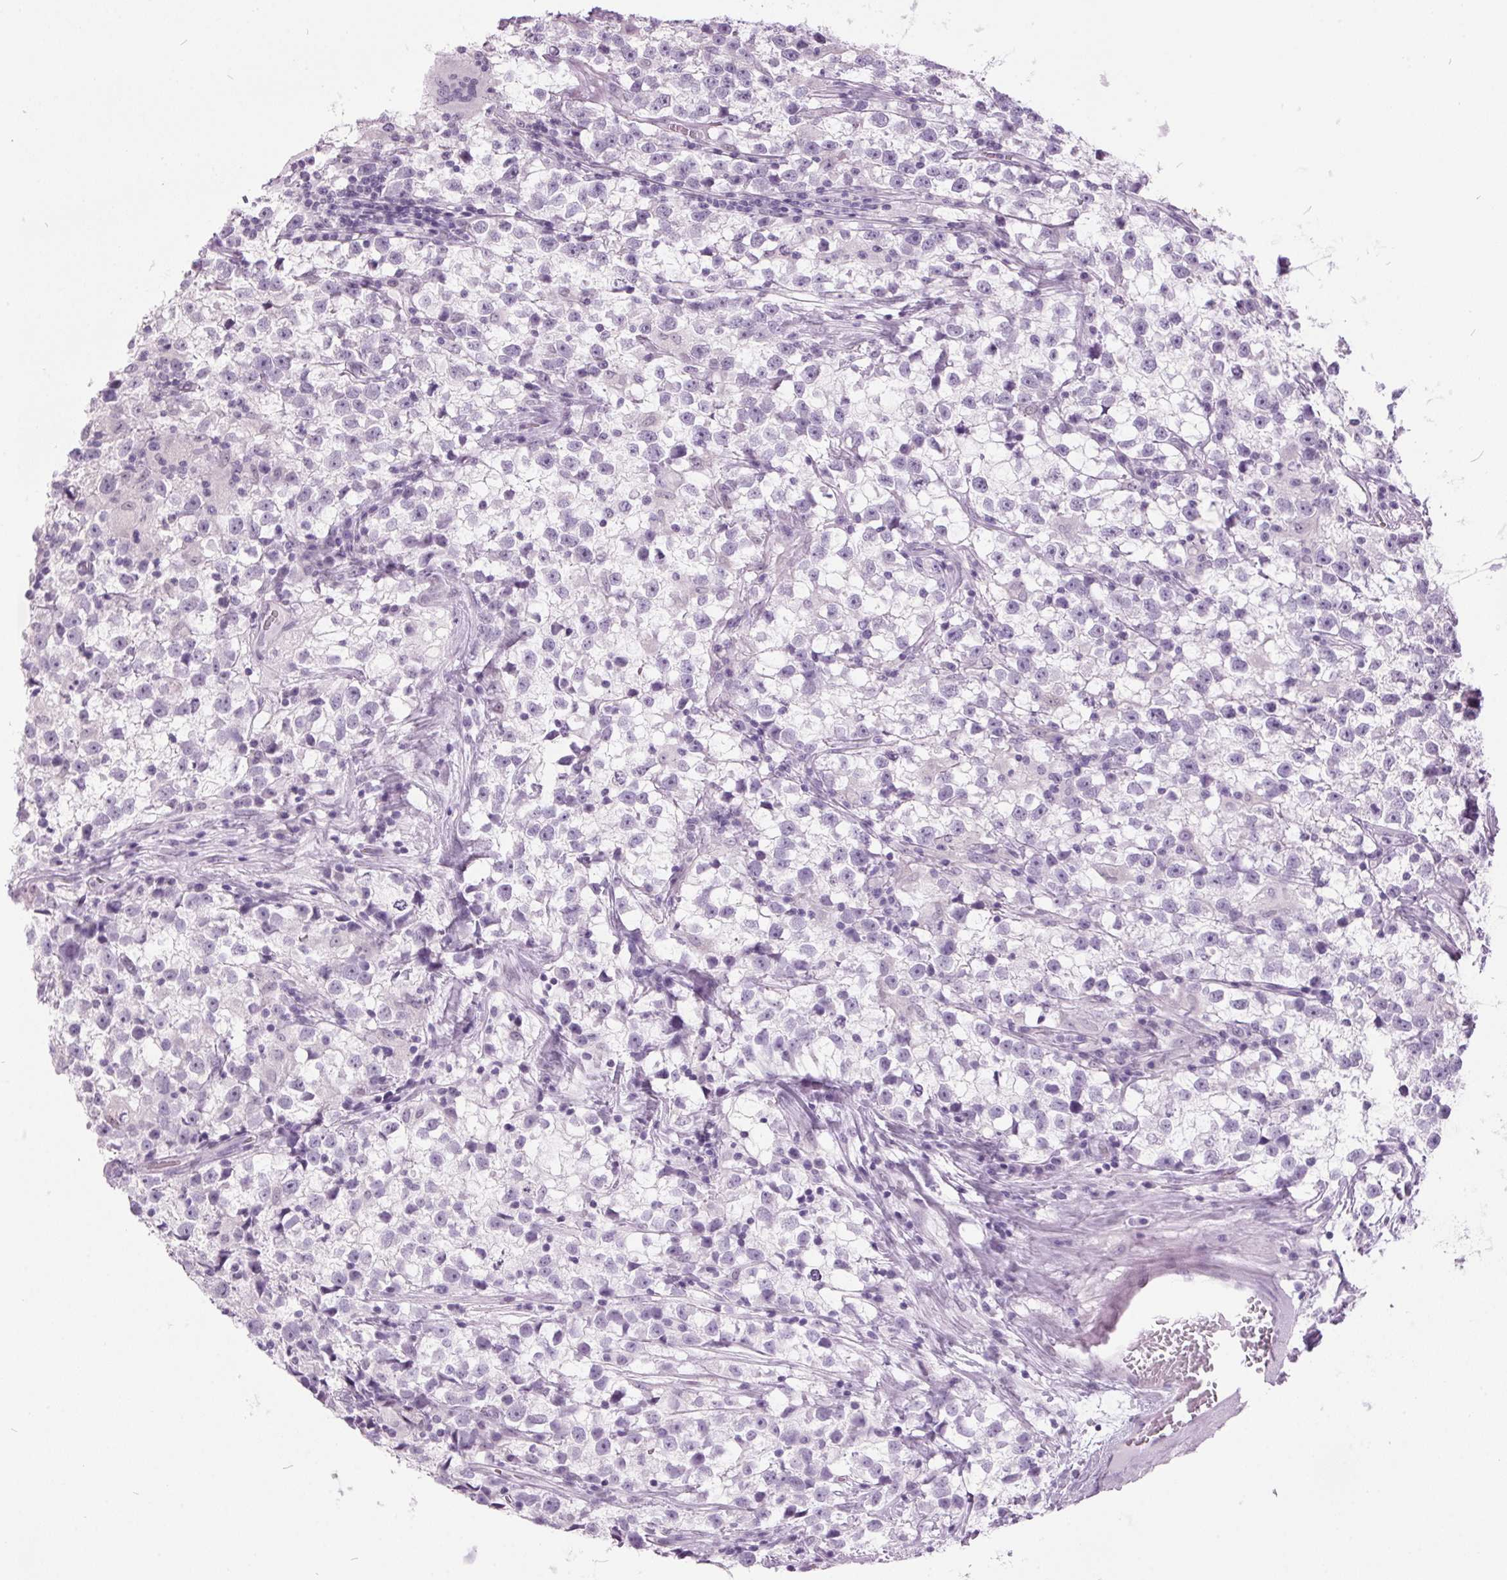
{"staining": {"intensity": "negative", "quantity": "none", "location": "none"}, "tissue": "testis cancer", "cell_type": "Tumor cells", "image_type": "cancer", "snomed": [{"axis": "morphology", "description": "Seminoma, NOS"}, {"axis": "topography", "description": "Testis"}], "caption": "High power microscopy micrograph of an immunohistochemistry histopathology image of testis seminoma, revealing no significant expression in tumor cells.", "gene": "ODAD2", "patient": {"sex": "male", "age": 31}}